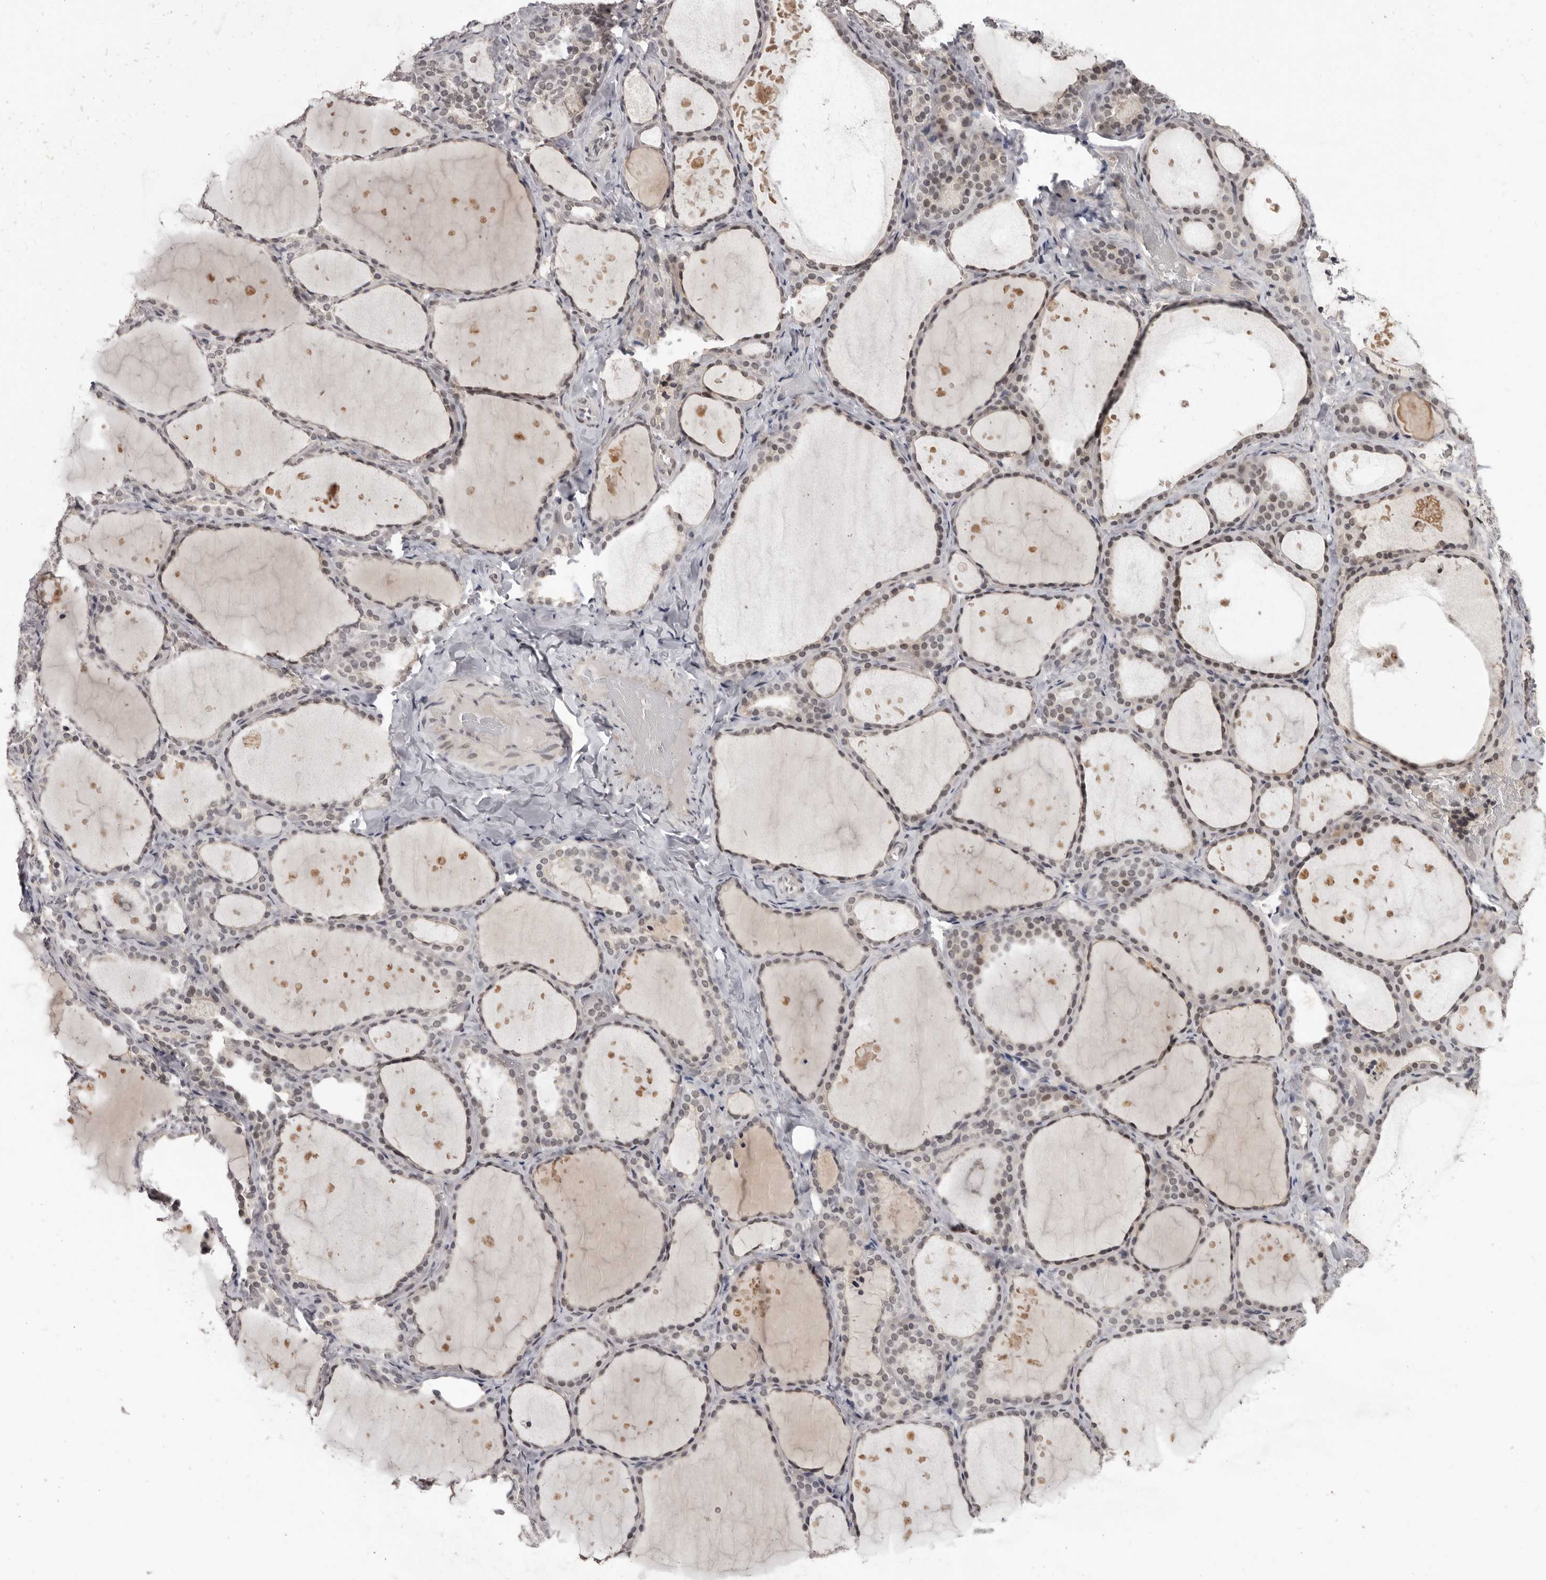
{"staining": {"intensity": "weak", "quantity": "25%-75%", "location": "nuclear"}, "tissue": "thyroid gland", "cell_type": "Glandular cells", "image_type": "normal", "snomed": [{"axis": "morphology", "description": "Normal tissue, NOS"}, {"axis": "topography", "description": "Thyroid gland"}], "caption": "Immunohistochemical staining of normal human thyroid gland demonstrates low levels of weak nuclear expression in approximately 25%-75% of glandular cells.", "gene": "SRCAP", "patient": {"sex": "female", "age": 44}}